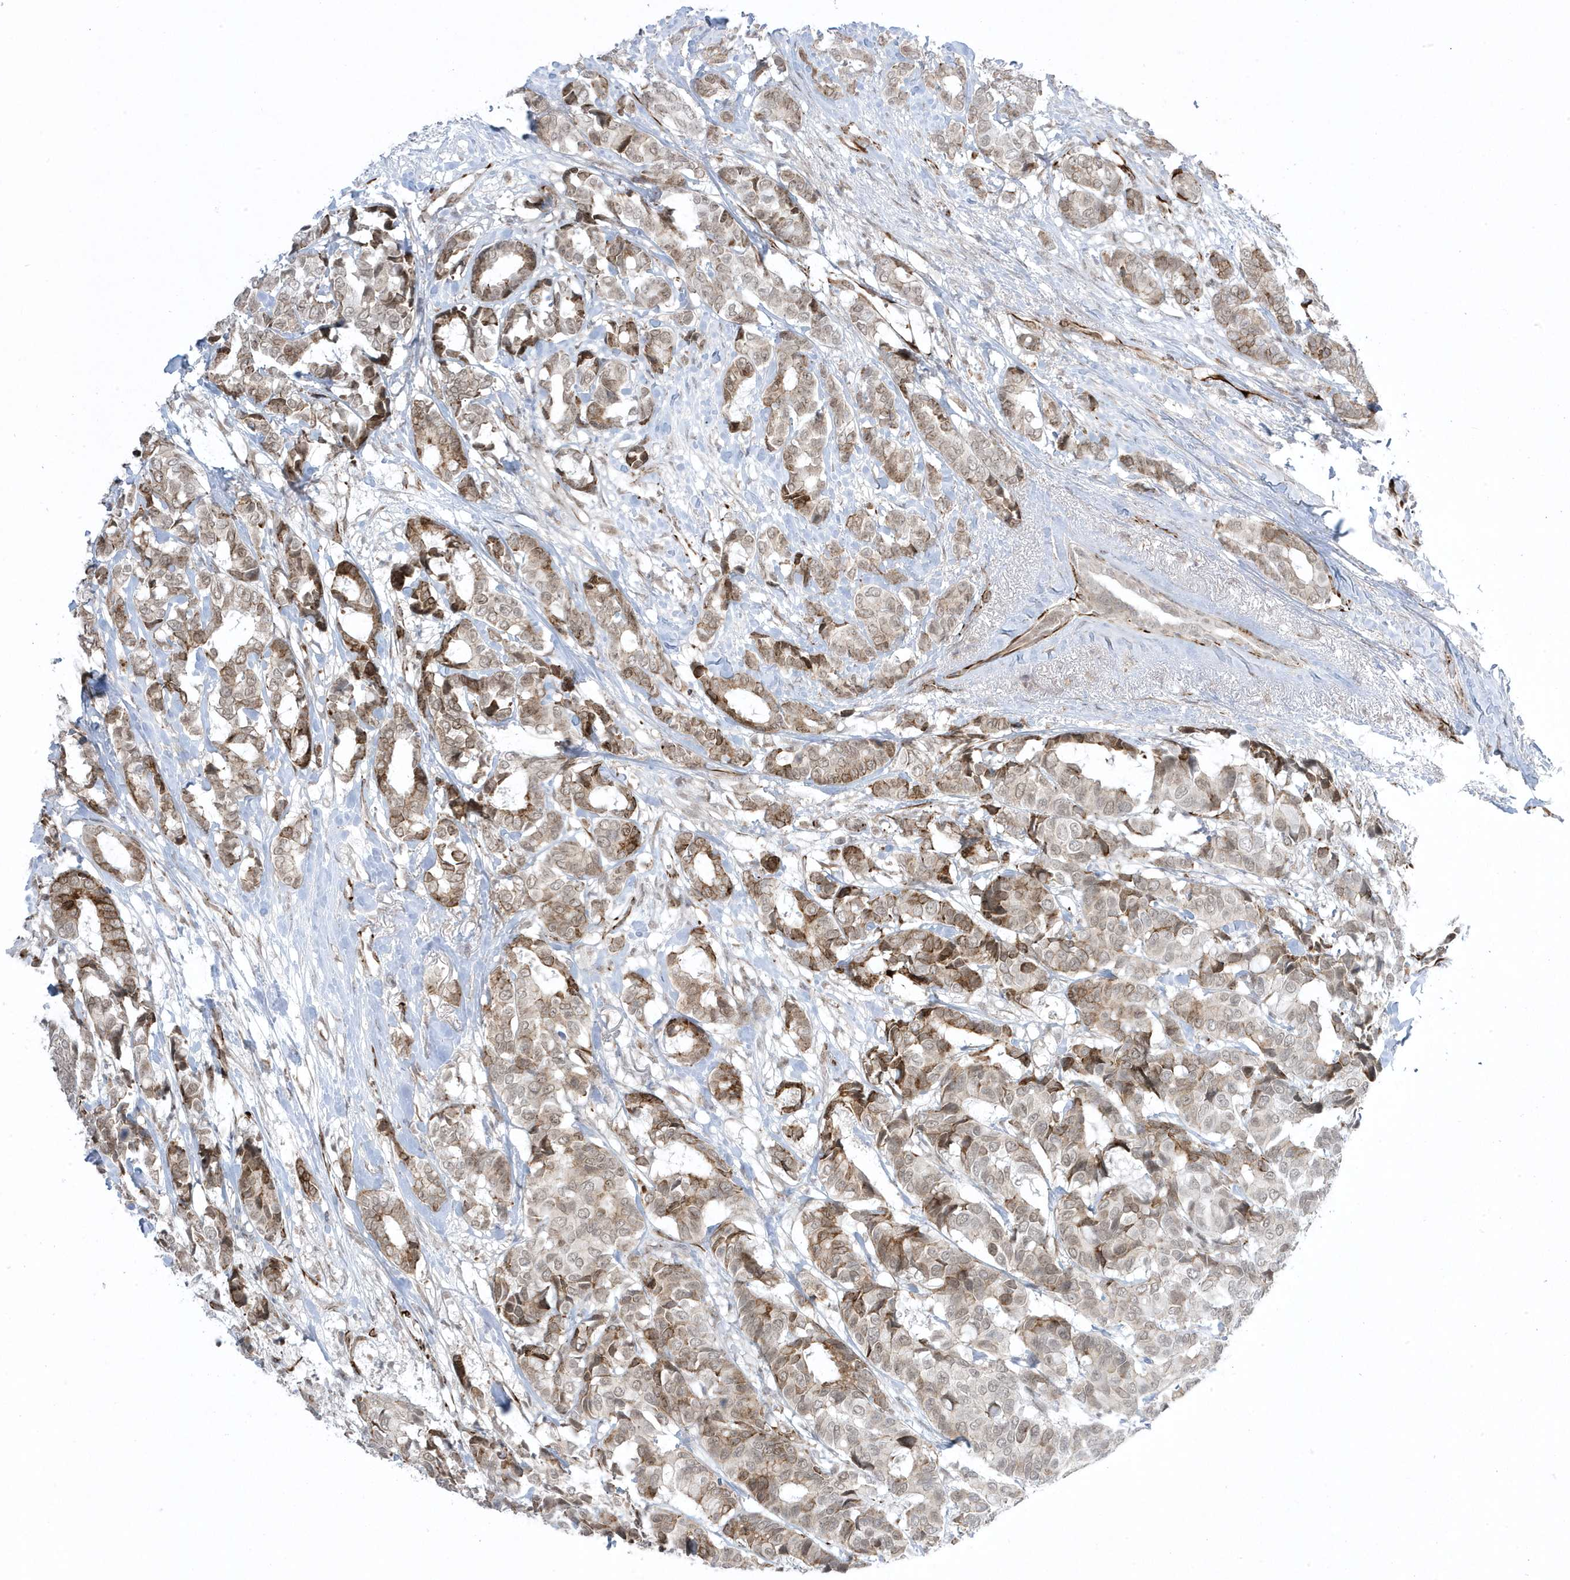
{"staining": {"intensity": "moderate", "quantity": ">75%", "location": "nuclear"}, "tissue": "breast cancer", "cell_type": "Tumor cells", "image_type": "cancer", "snomed": [{"axis": "morphology", "description": "Duct carcinoma"}, {"axis": "topography", "description": "Breast"}], "caption": "High-magnification brightfield microscopy of intraductal carcinoma (breast) stained with DAB (brown) and counterstained with hematoxylin (blue). tumor cells exhibit moderate nuclear staining is appreciated in approximately>75% of cells. The staining was performed using DAB (3,3'-diaminobenzidine) to visualize the protein expression in brown, while the nuclei were stained in blue with hematoxylin (Magnification: 20x).", "gene": "ADAMTSL3", "patient": {"sex": "female", "age": 87}}